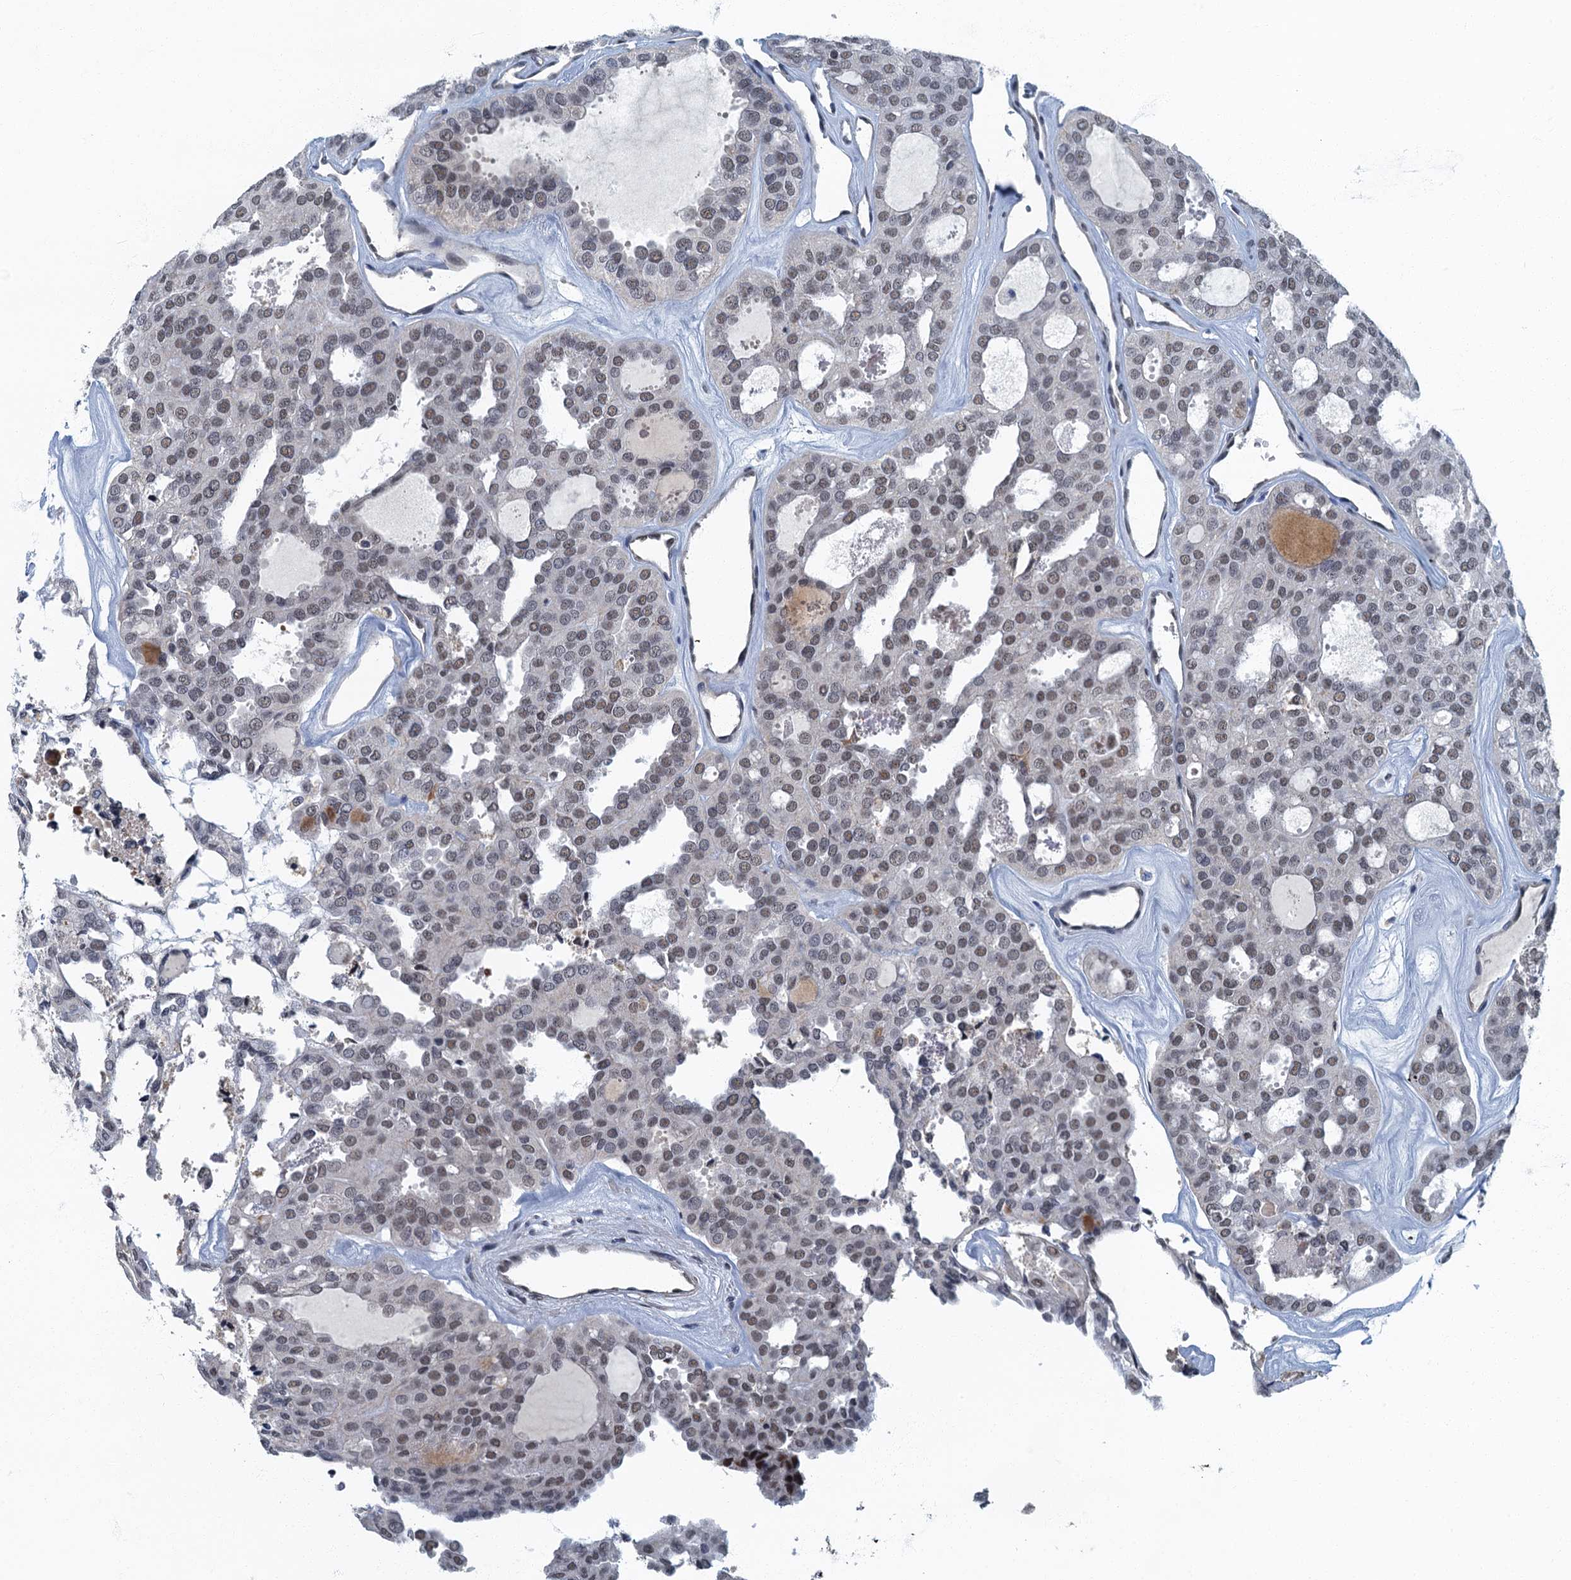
{"staining": {"intensity": "weak", "quantity": ">75%", "location": "nuclear"}, "tissue": "thyroid cancer", "cell_type": "Tumor cells", "image_type": "cancer", "snomed": [{"axis": "morphology", "description": "Follicular adenoma carcinoma, NOS"}, {"axis": "topography", "description": "Thyroid gland"}], "caption": "This image displays thyroid follicular adenoma carcinoma stained with IHC to label a protein in brown. The nuclear of tumor cells show weak positivity for the protein. Nuclei are counter-stained blue.", "gene": "GADL1", "patient": {"sex": "male", "age": 75}}